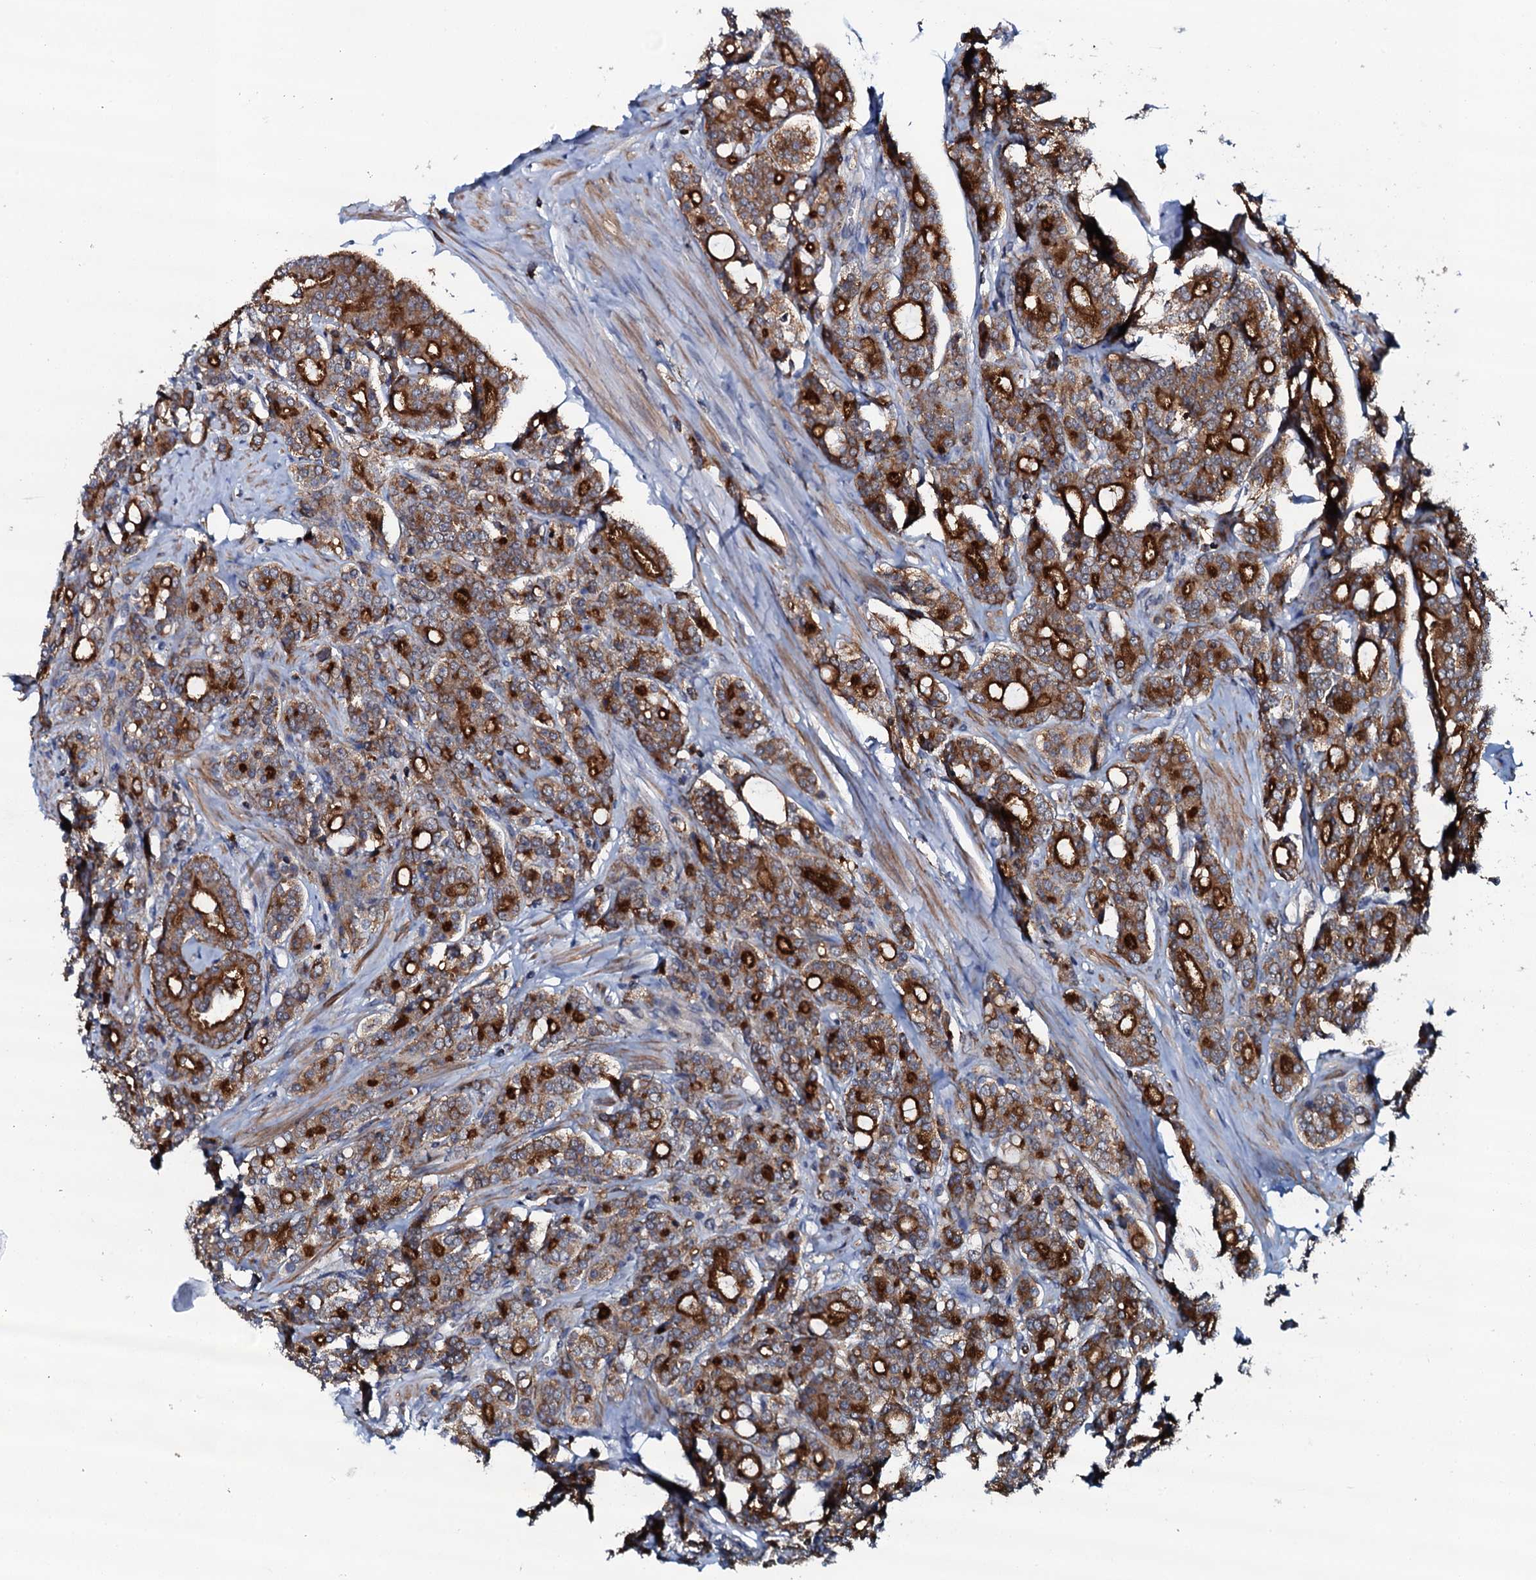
{"staining": {"intensity": "strong", "quantity": "25%-75%", "location": "cytoplasmic/membranous"}, "tissue": "prostate cancer", "cell_type": "Tumor cells", "image_type": "cancer", "snomed": [{"axis": "morphology", "description": "Adenocarcinoma, High grade"}, {"axis": "topography", "description": "Prostate"}], "caption": "Prostate cancer tissue exhibits strong cytoplasmic/membranous staining in approximately 25%-75% of tumor cells, visualized by immunohistochemistry. (DAB = brown stain, brightfield microscopy at high magnification).", "gene": "VAMP8", "patient": {"sex": "male", "age": 62}}